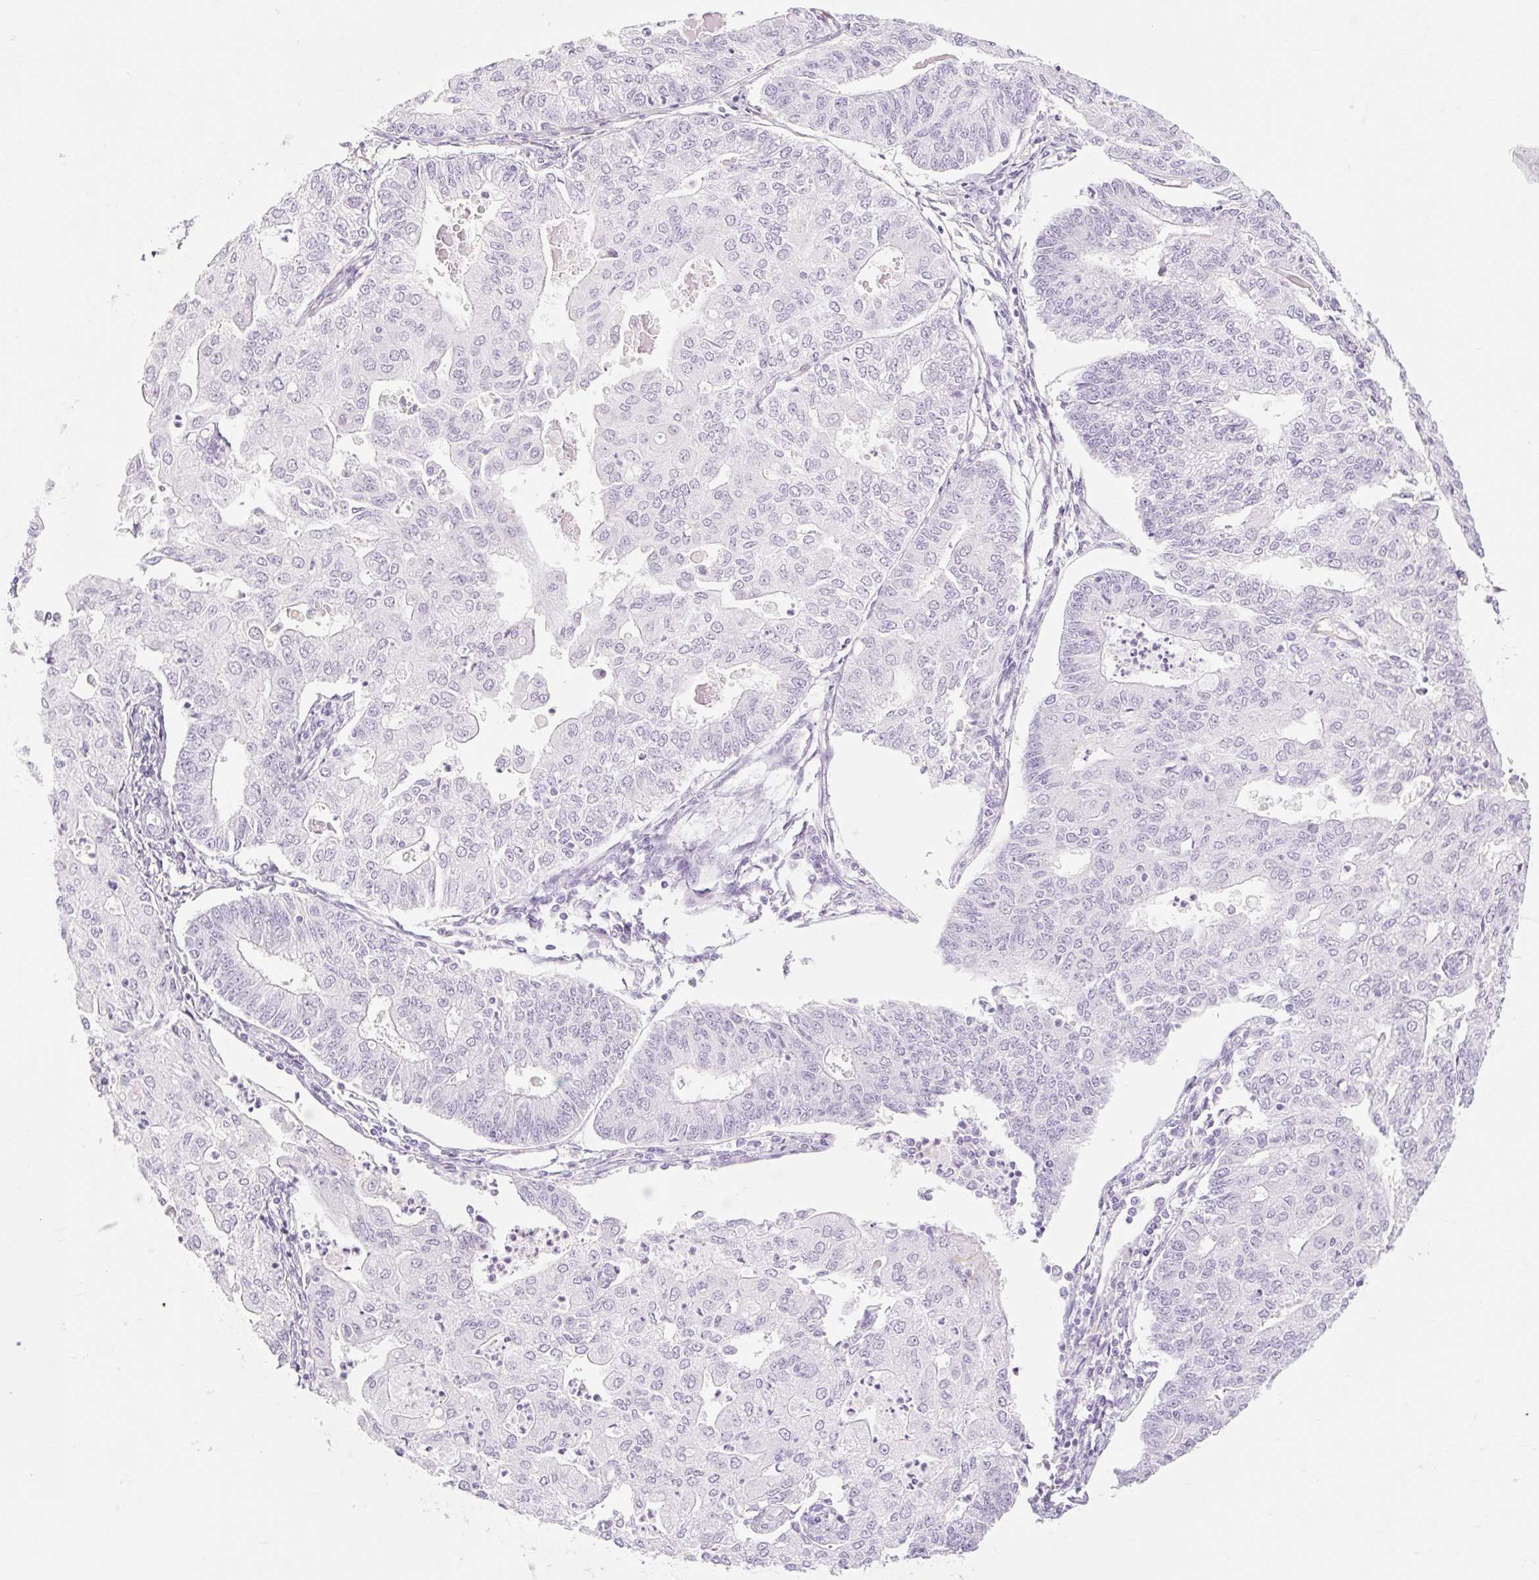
{"staining": {"intensity": "negative", "quantity": "none", "location": "none"}, "tissue": "endometrial cancer", "cell_type": "Tumor cells", "image_type": "cancer", "snomed": [{"axis": "morphology", "description": "Adenocarcinoma, NOS"}, {"axis": "topography", "description": "Endometrium"}], "caption": "Protein analysis of endometrial adenocarcinoma reveals no significant expression in tumor cells.", "gene": "TAF1L", "patient": {"sex": "female", "age": 56}}